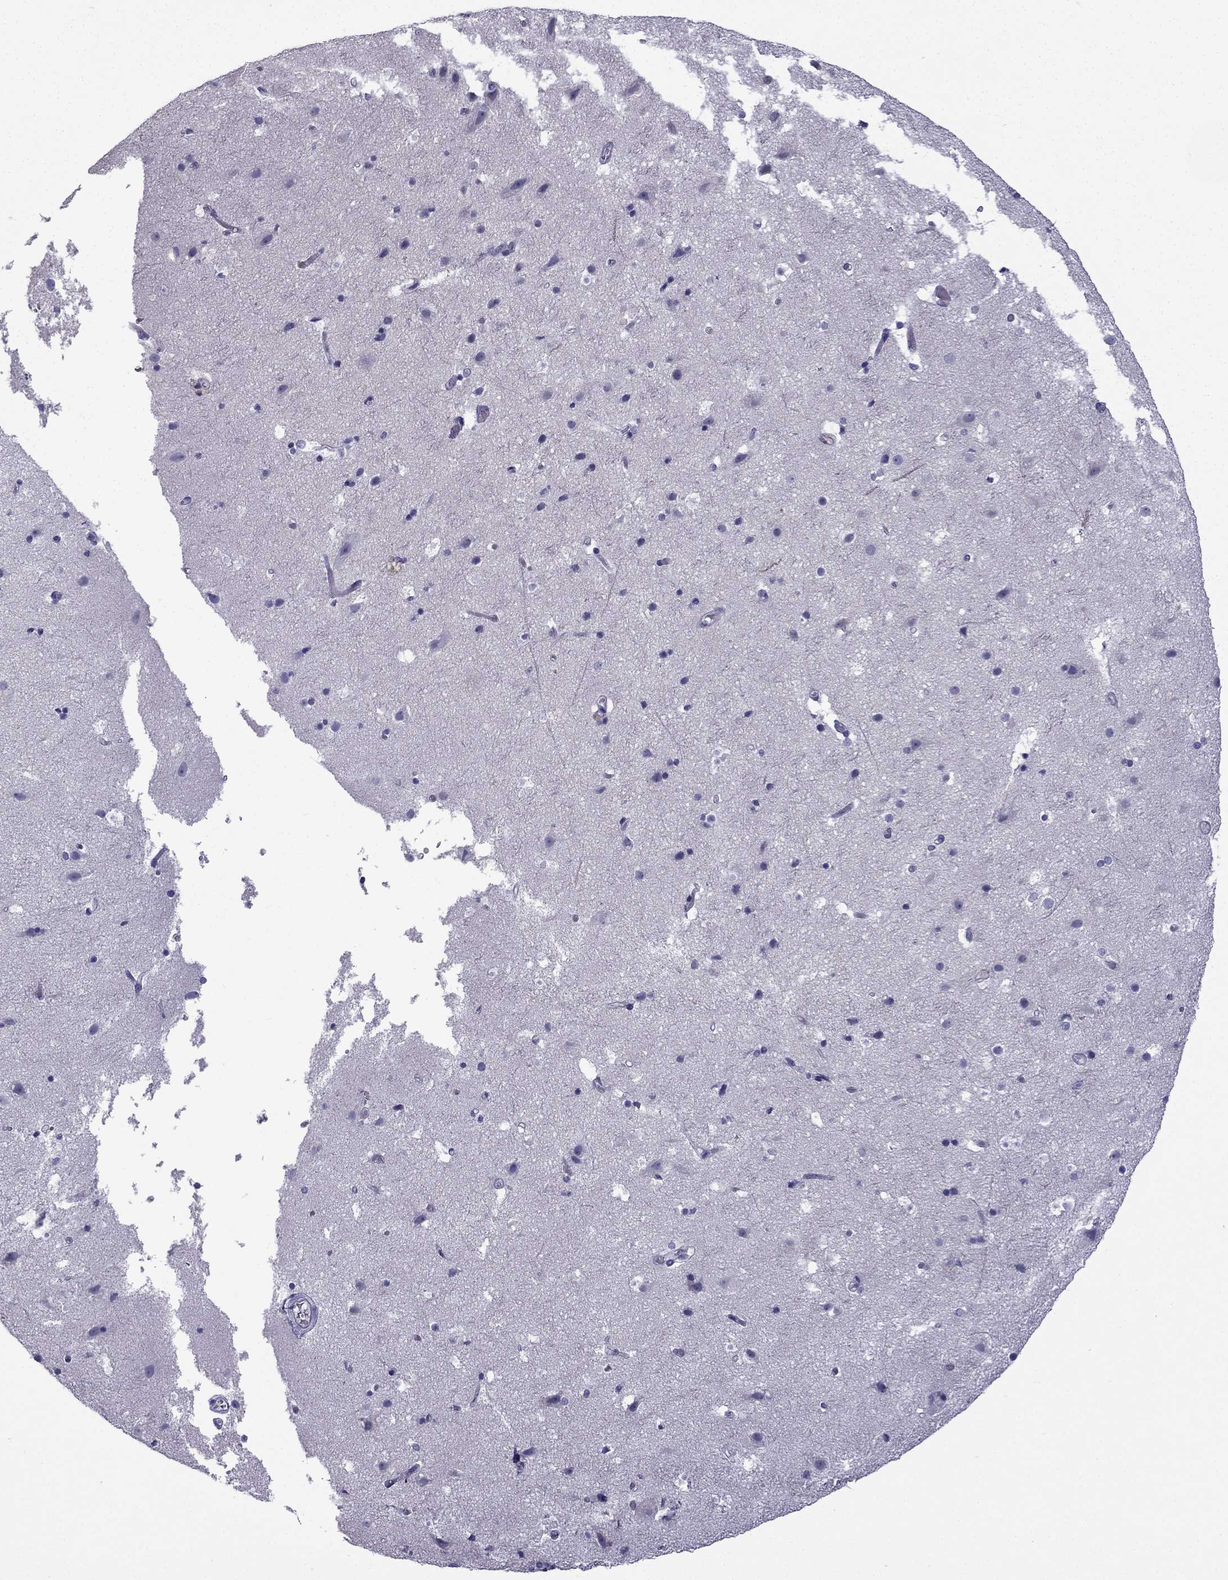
{"staining": {"intensity": "negative", "quantity": "none", "location": "none"}, "tissue": "cerebral cortex", "cell_type": "Endothelial cells", "image_type": "normal", "snomed": [{"axis": "morphology", "description": "Normal tissue, NOS"}, {"axis": "topography", "description": "Cerebral cortex"}], "caption": "The photomicrograph displays no significant expression in endothelial cells of cerebral cortex. (Brightfield microscopy of DAB (3,3'-diaminobenzidine) immunohistochemistry at high magnification).", "gene": "GJA8", "patient": {"sex": "female", "age": 52}}